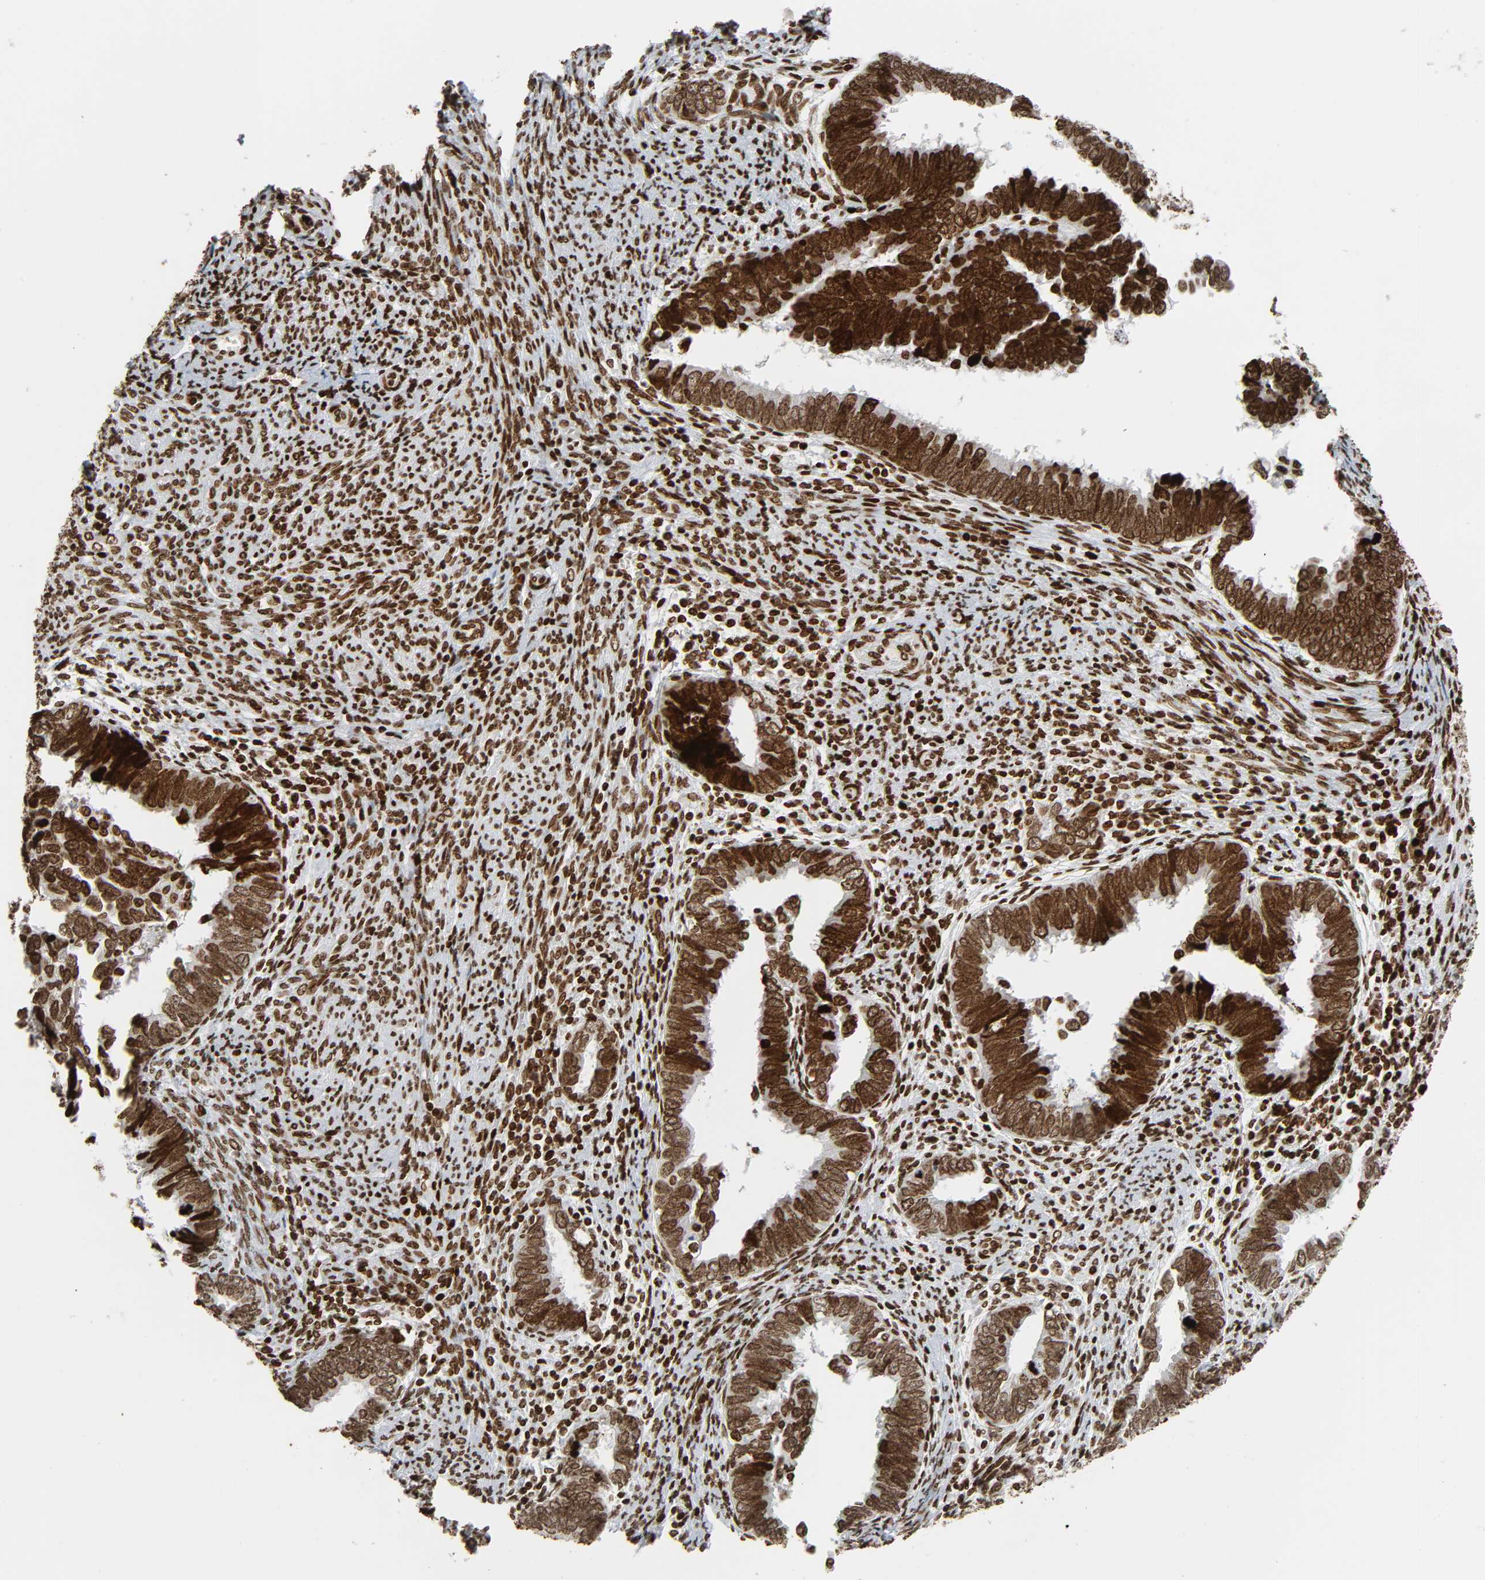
{"staining": {"intensity": "strong", "quantity": ">75%", "location": "nuclear"}, "tissue": "endometrial cancer", "cell_type": "Tumor cells", "image_type": "cancer", "snomed": [{"axis": "morphology", "description": "Adenocarcinoma, NOS"}, {"axis": "topography", "description": "Endometrium"}], "caption": "A photomicrograph of human endometrial adenocarcinoma stained for a protein displays strong nuclear brown staining in tumor cells.", "gene": "RXRA", "patient": {"sex": "female", "age": 75}}